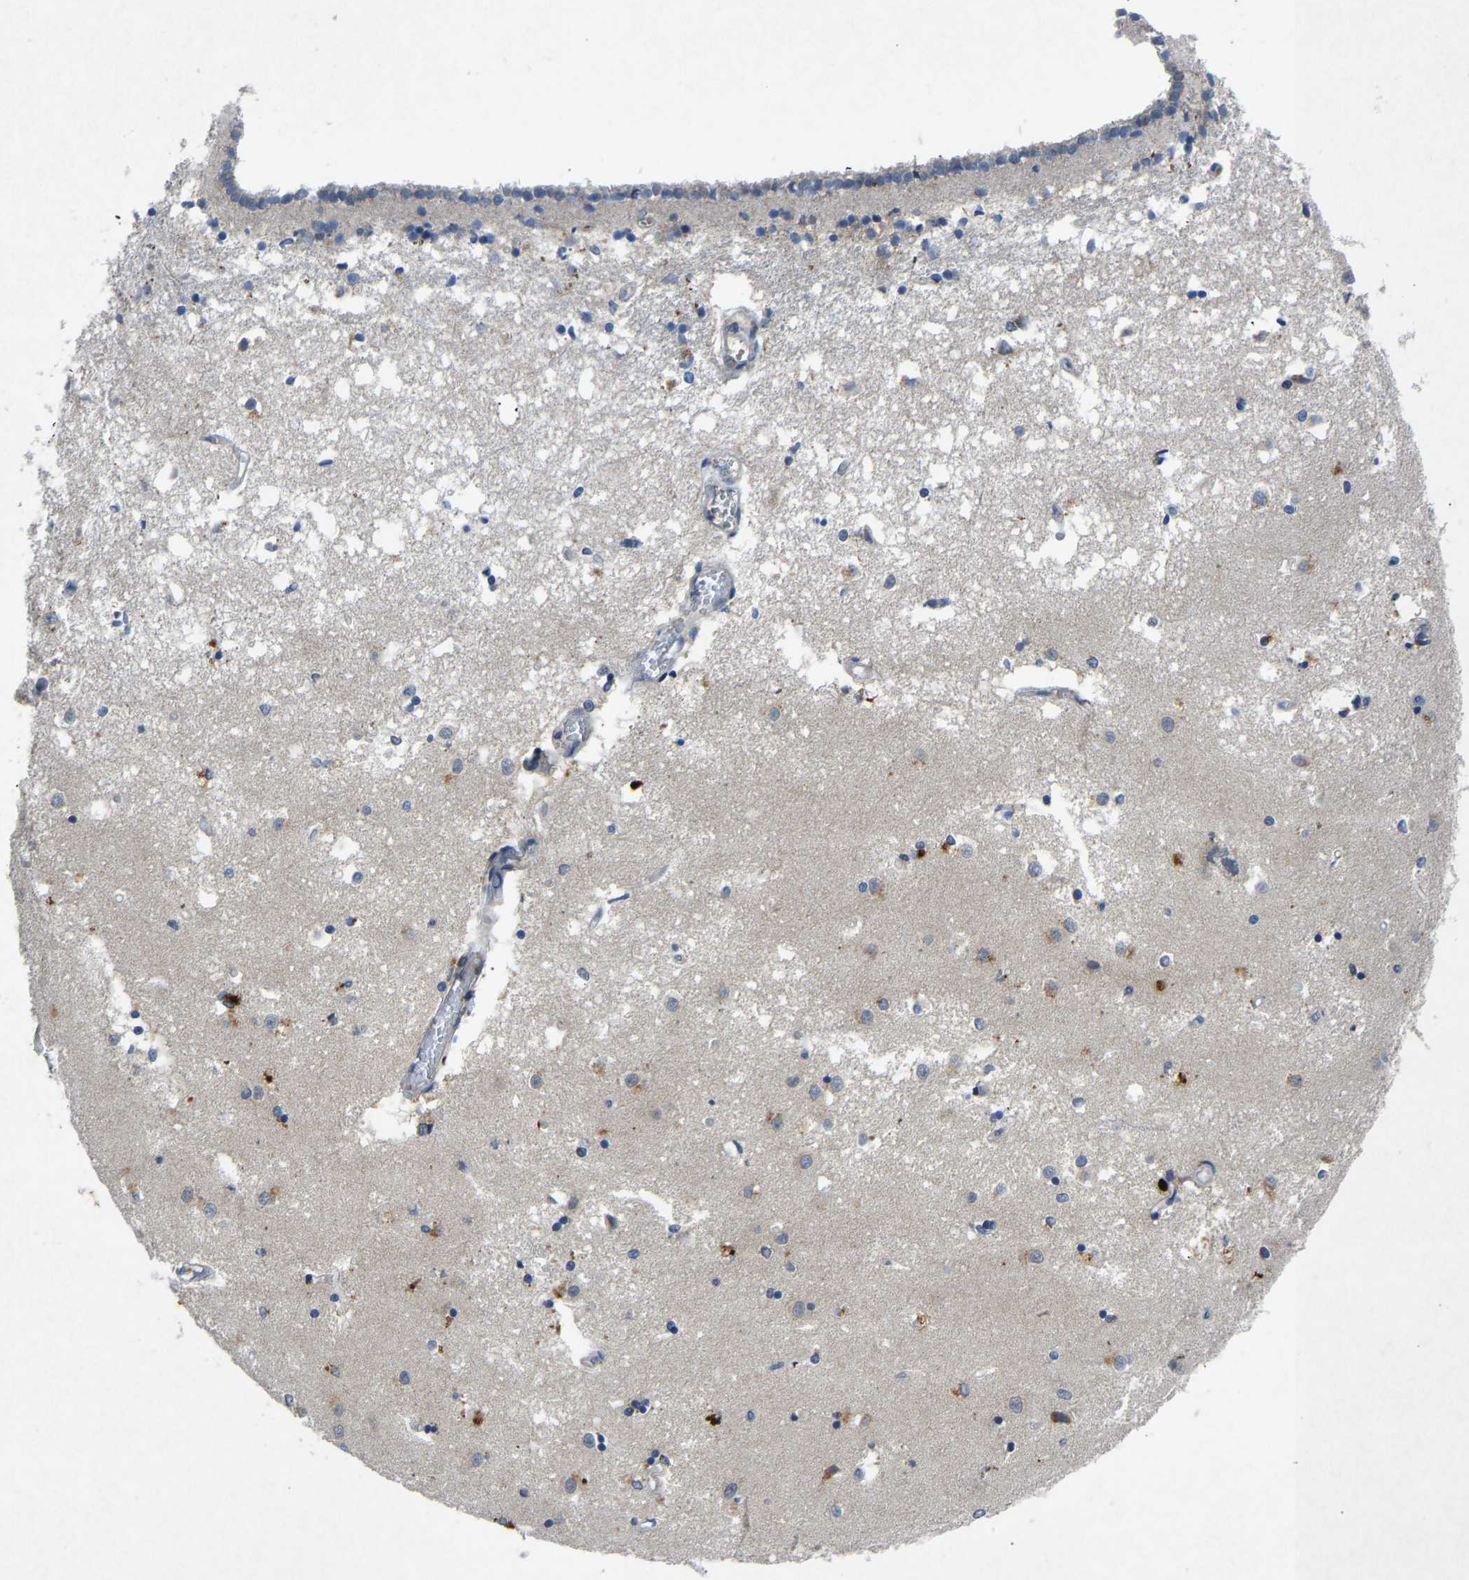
{"staining": {"intensity": "moderate", "quantity": "<25%", "location": "cytoplasmic/membranous"}, "tissue": "caudate", "cell_type": "Glial cells", "image_type": "normal", "snomed": [{"axis": "morphology", "description": "Normal tissue, NOS"}, {"axis": "topography", "description": "Lateral ventricle wall"}], "caption": "Approximately <25% of glial cells in unremarkable human caudate display moderate cytoplasmic/membranous protein positivity as visualized by brown immunohistochemical staining.", "gene": "PDE7A", "patient": {"sex": "male", "age": 45}}